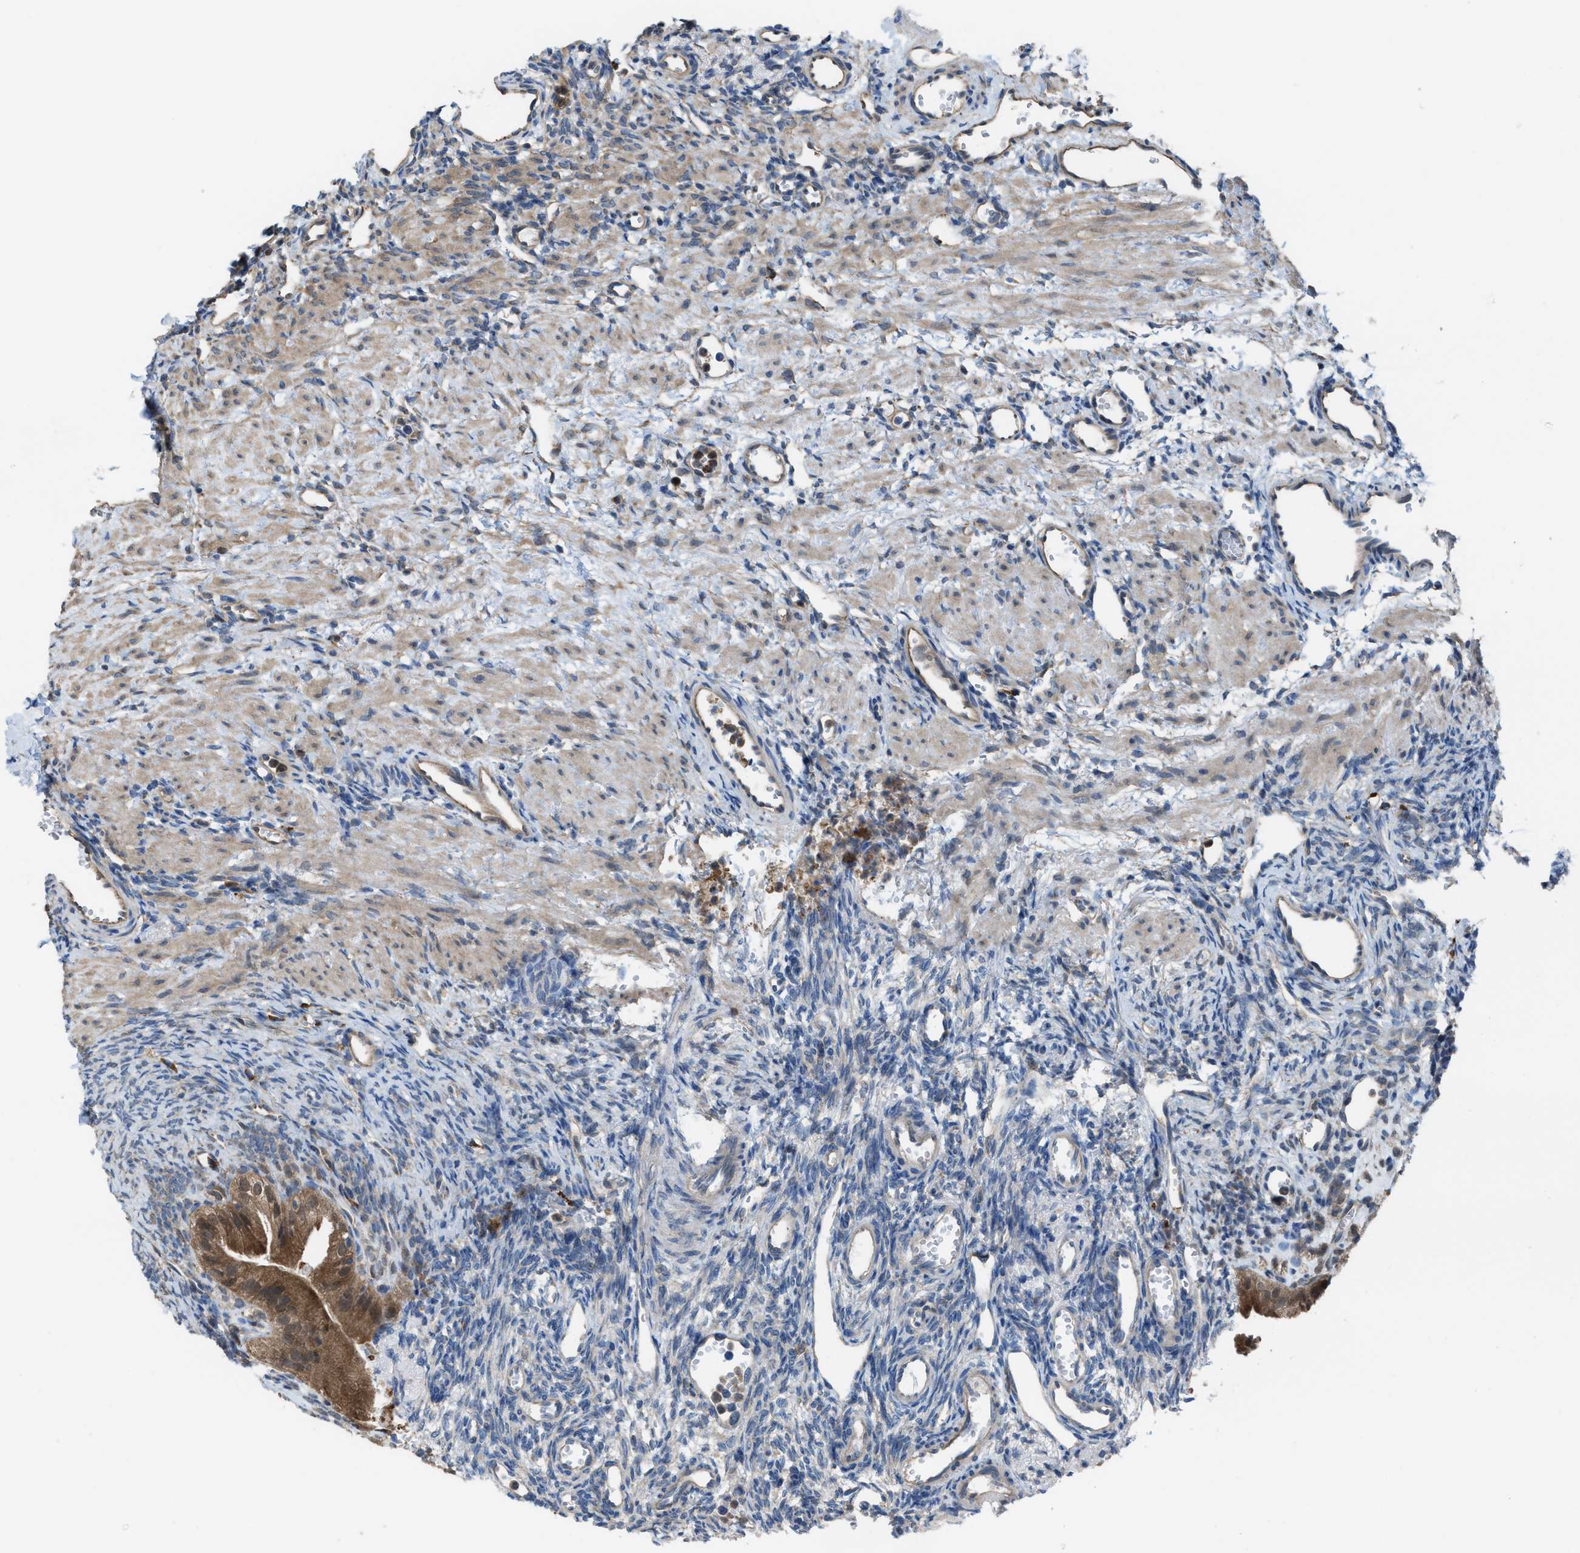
{"staining": {"intensity": "moderate", "quantity": ">75%", "location": "cytoplasmic/membranous"}, "tissue": "ovary", "cell_type": "Follicle cells", "image_type": "normal", "snomed": [{"axis": "morphology", "description": "Normal tissue, NOS"}, {"axis": "topography", "description": "Ovary"}], "caption": "DAB (3,3'-diaminobenzidine) immunohistochemical staining of normal human ovary shows moderate cytoplasmic/membranous protein positivity in about >75% of follicle cells.", "gene": "PLAA", "patient": {"sex": "female", "age": 33}}